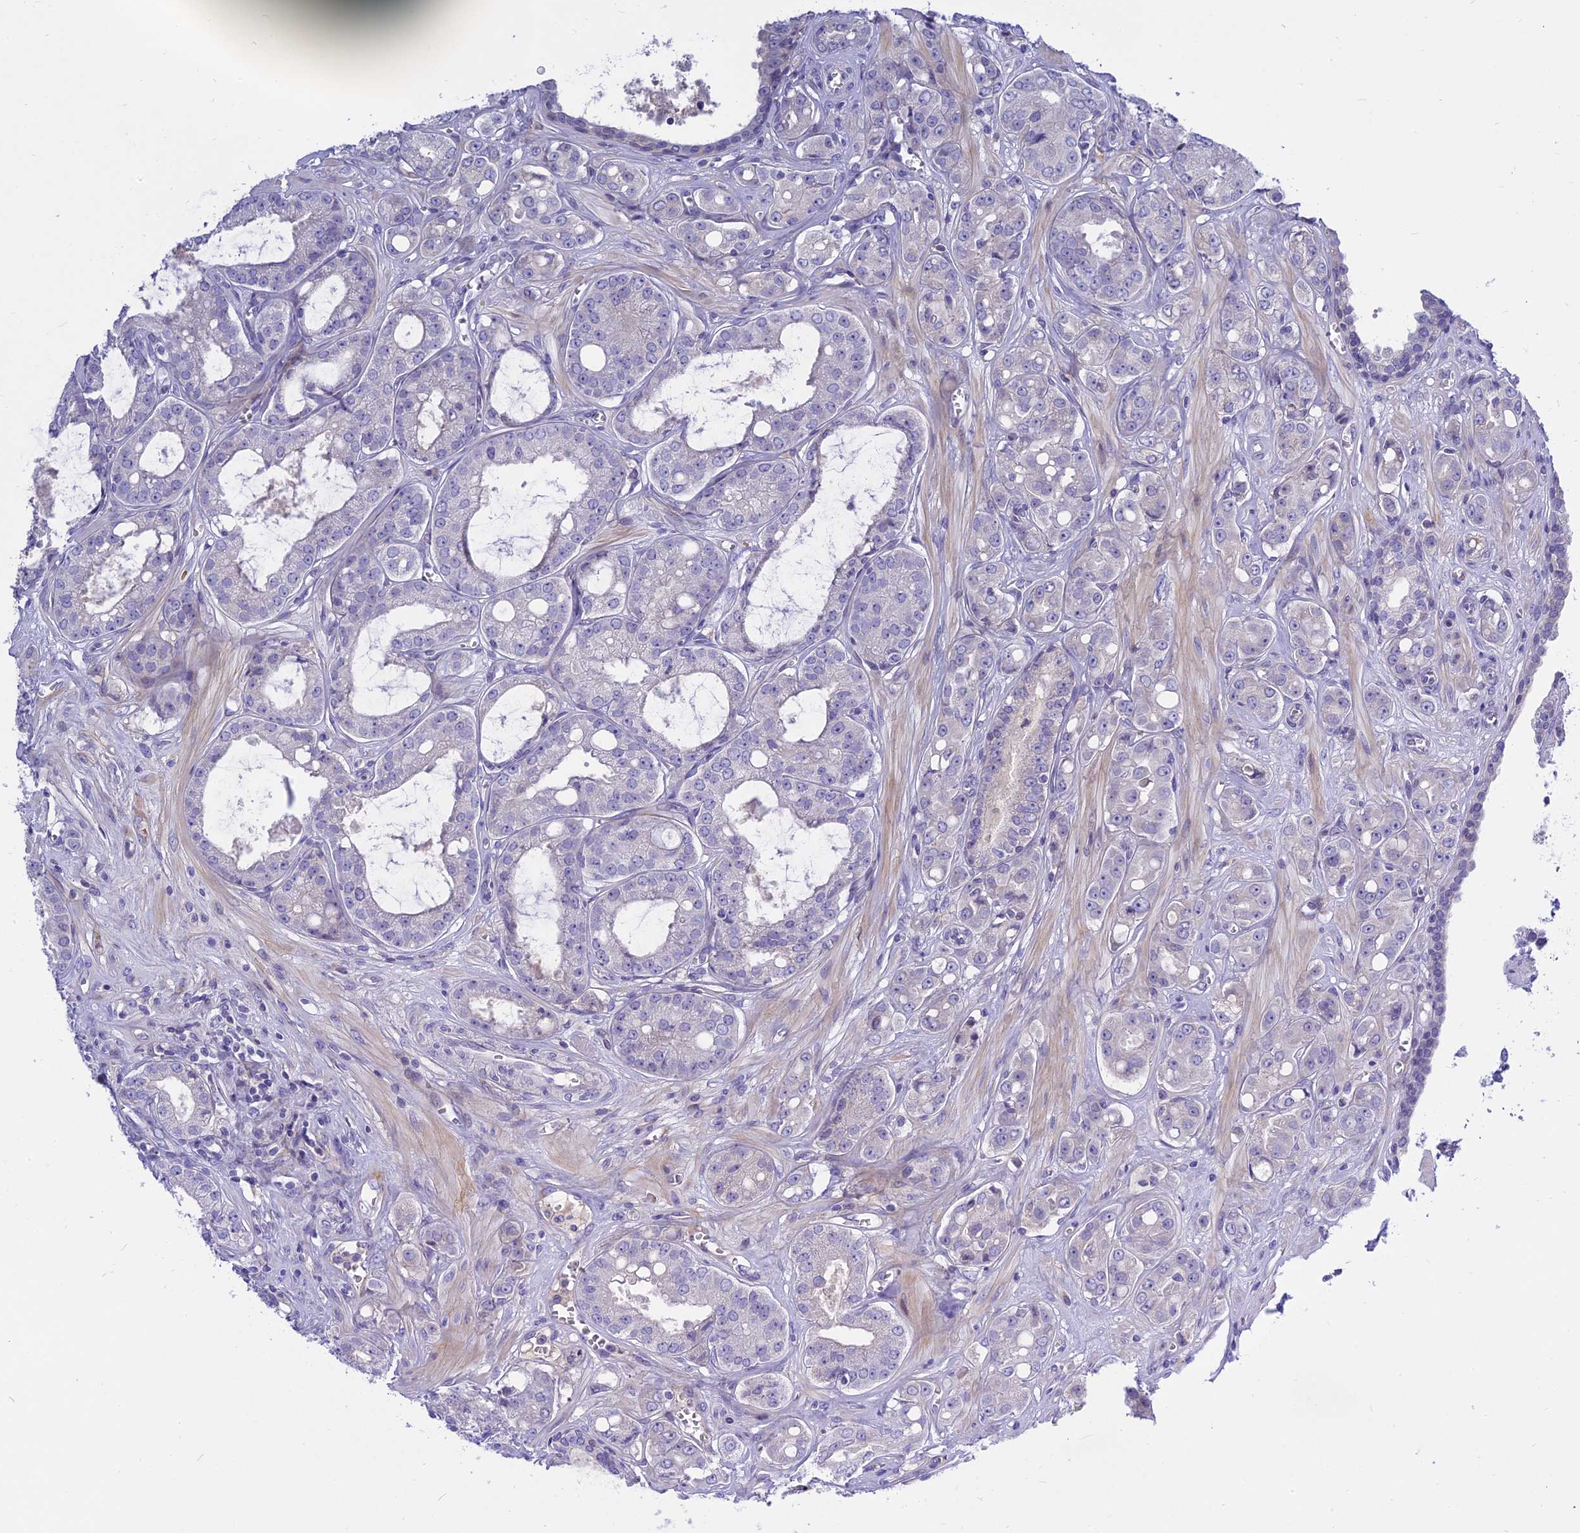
{"staining": {"intensity": "negative", "quantity": "none", "location": "none"}, "tissue": "prostate cancer", "cell_type": "Tumor cells", "image_type": "cancer", "snomed": [{"axis": "morphology", "description": "Adenocarcinoma, High grade"}, {"axis": "topography", "description": "Prostate"}], "caption": "The micrograph reveals no significant staining in tumor cells of prostate high-grade adenocarcinoma. (Stains: DAB IHC with hematoxylin counter stain, Microscopy: brightfield microscopy at high magnification).", "gene": "MBD3L1", "patient": {"sex": "male", "age": 74}}